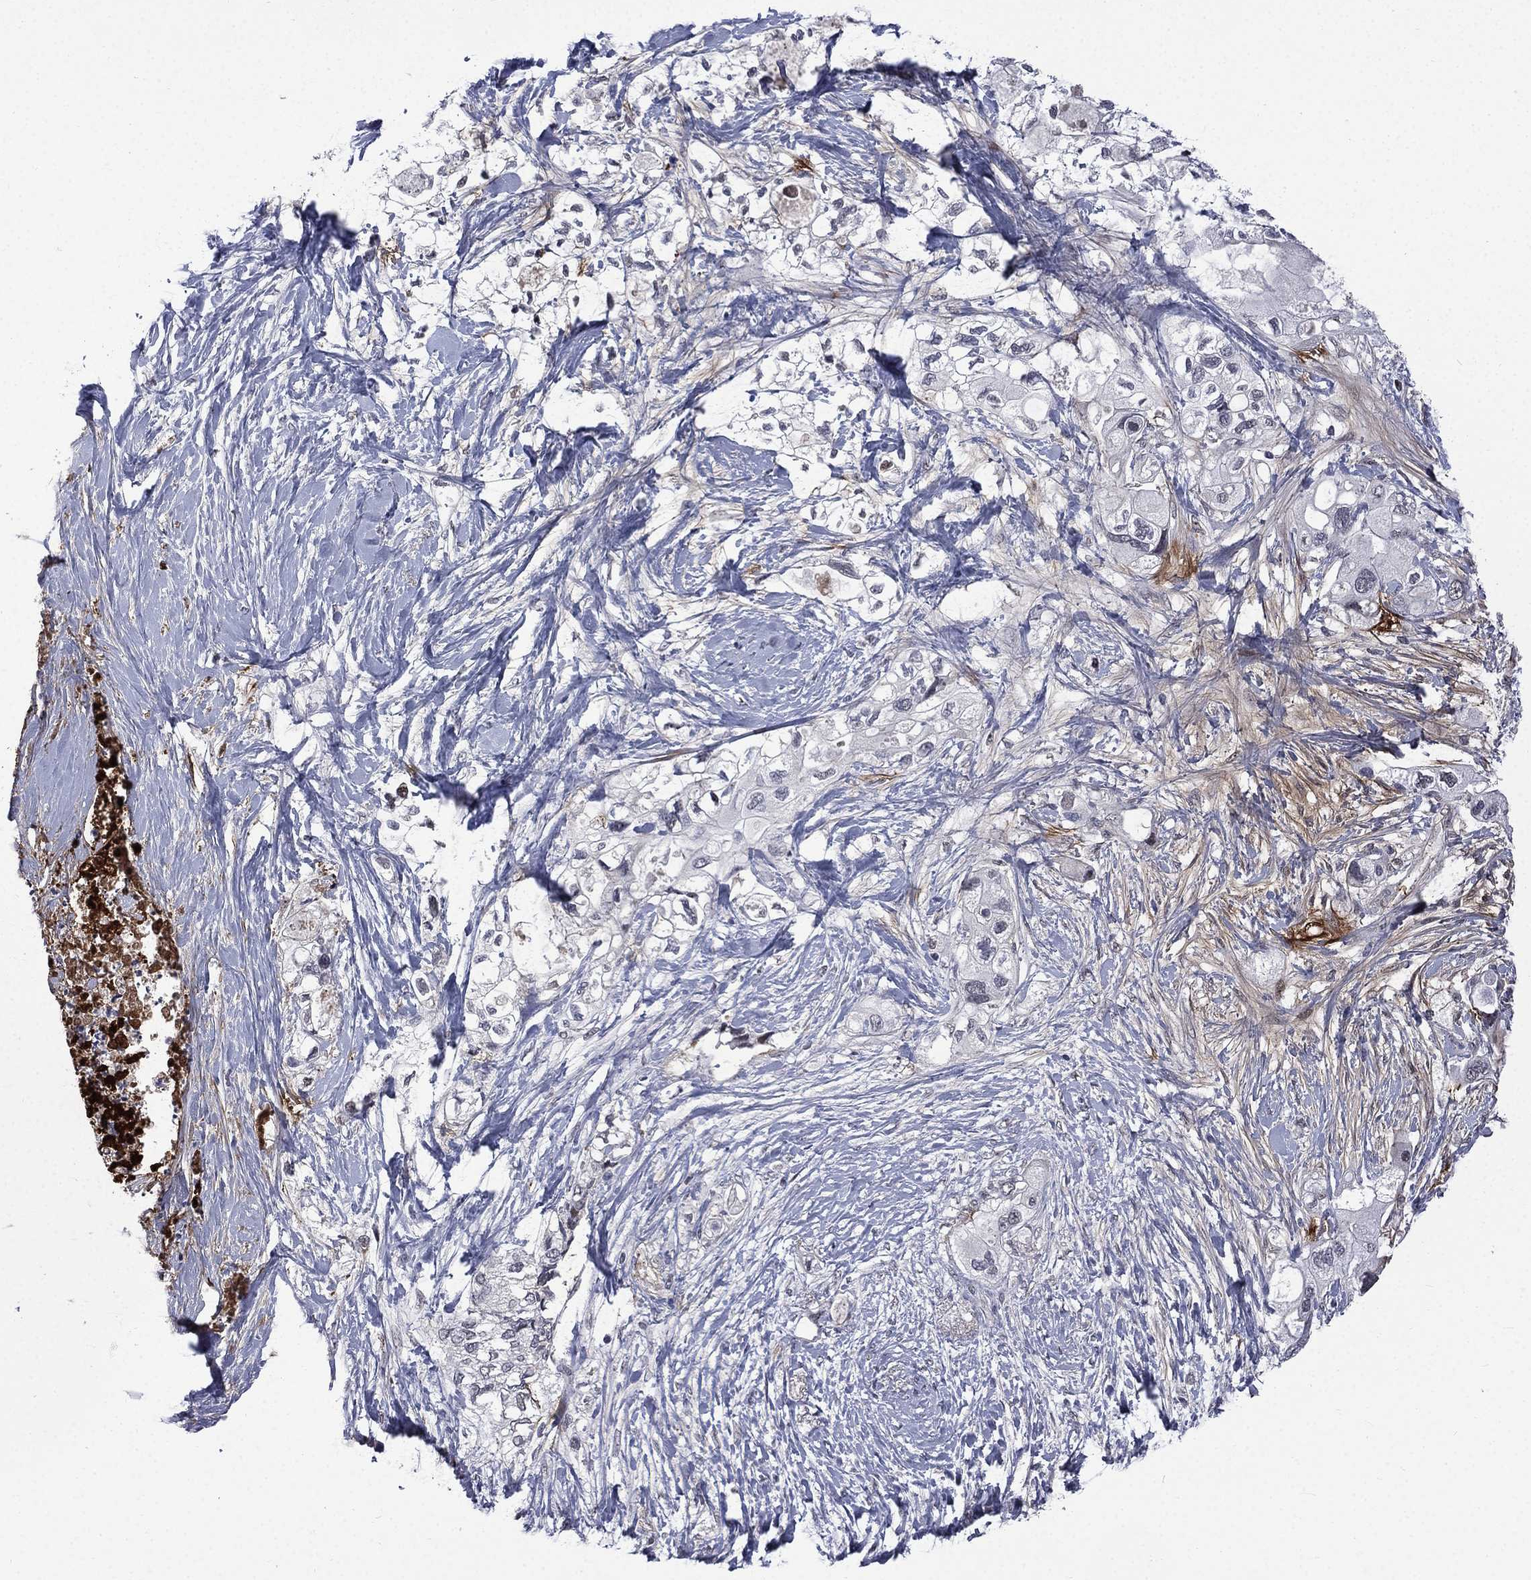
{"staining": {"intensity": "negative", "quantity": "none", "location": "none"}, "tissue": "pancreatic cancer", "cell_type": "Tumor cells", "image_type": "cancer", "snomed": [{"axis": "morphology", "description": "Adenocarcinoma, NOS"}, {"axis": "topography", "description": "Pancreas"}], "caption": "The photomicrograph exhibits no staining of tumor cells in adenocarcinoma (pancreatic).", "gene": "FGG", "patient": {"sex": "female", "age": 56}}